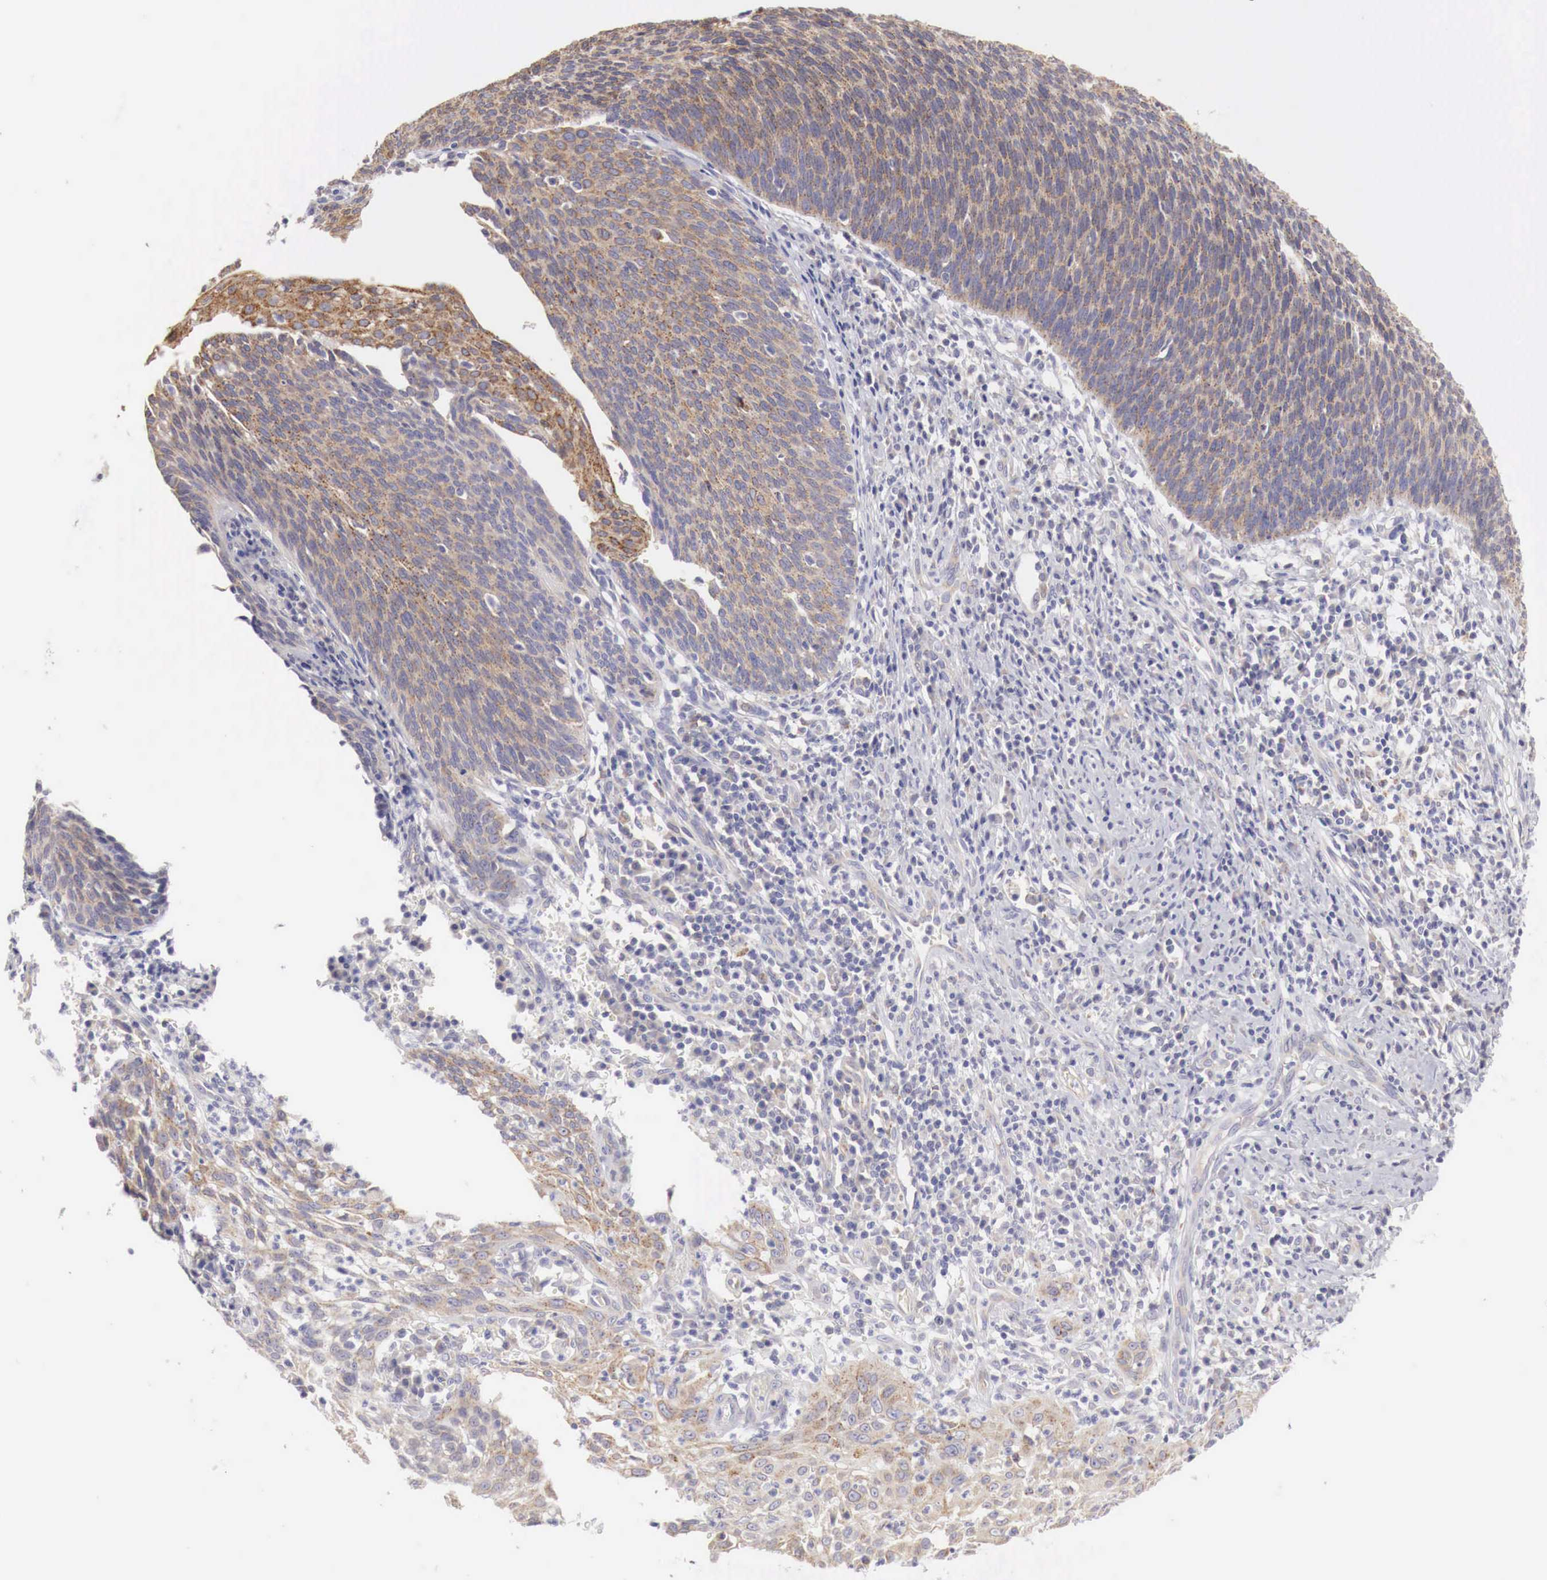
{"staining": {"intensity": "moderate", "quantity": "25%-75%", "location": "cytoplasmic/membranous"}, "tissue": "cervical cancer", "cell_type": "Tumor cells", "image_type": "cancer", "snomed": [{"axis": "morphology", "description": "Squamous cell carcinoma, NOS"}, {"axis": "topography", "description": "Cervix"}], "caption": "Immunohistochemical staining of cervical squamous cell carcinoma shows moderate cytoplasmic/membranous protein expression in about 25%-75% of tumor cells.", "gene": "NSDHL", "patient": {"sex": "female", "age": 41}}